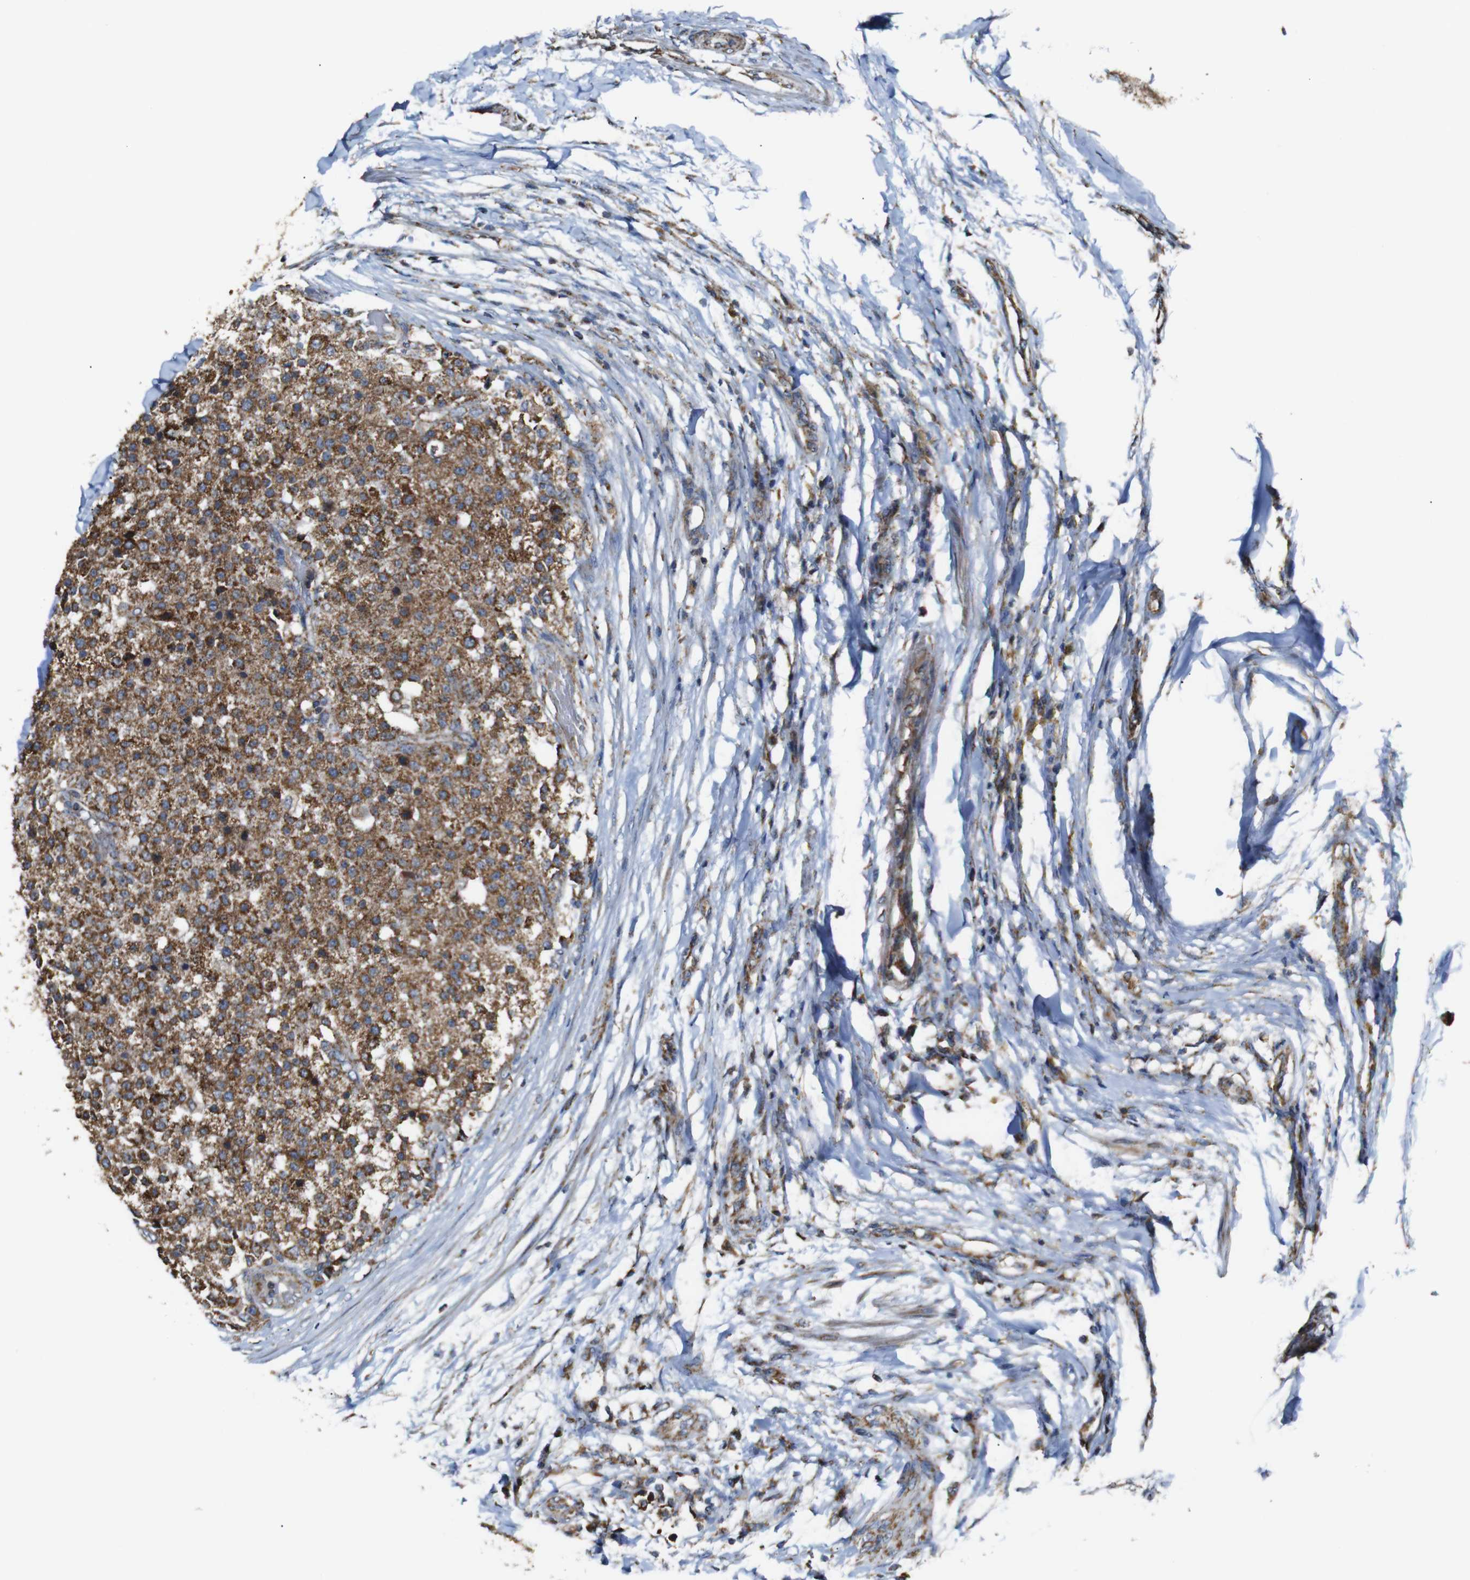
{"staining": {"intensity": "moderate", "quantity": ">75%", "location": "cytoplasmic/membranous"}, "tissue": "testis cancer", "cell_type": "Tumor cells", "image_type": "cancer", "snomed": [{"axis": "morphology", "description": "Seminoma, NOS"}, {"axis": "topography", "description": "Testis"}], "caption": "Testis cancer (seminoma) stained for a protein (brown) displays moderate cytoplasmic/membranous positive positivity in approximately >75% of tumor cells.", "gene": "NR3C2", "patient": {"sex": "male", "age": 59}}